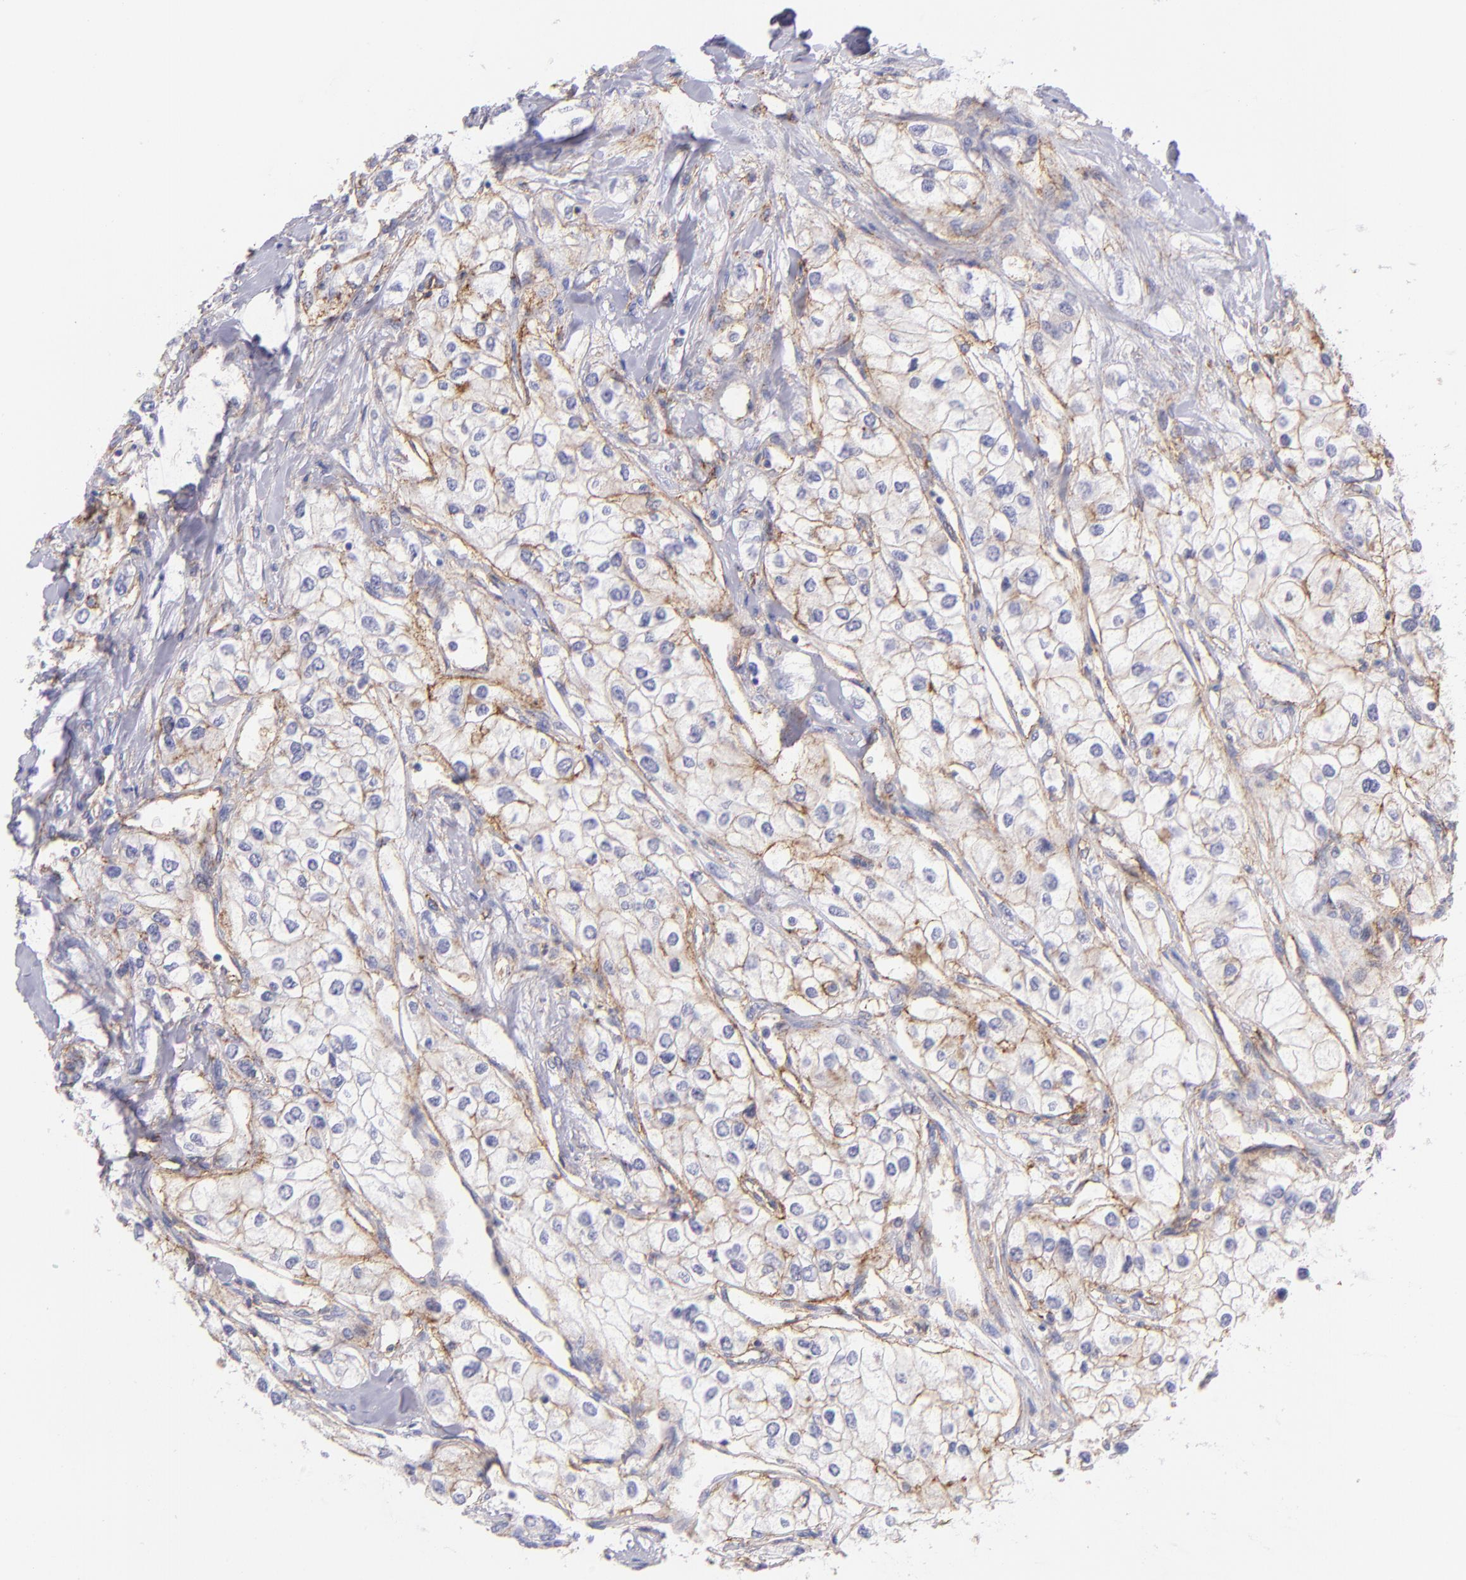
{"staining": {"intensity": "moderate", "quantity": "25%-75%", "location": "cytoplasmic/membranous"}, "tissue": "renal cancer", "cell_type": "Tumor cells", "image_type": "cancer", "snomed": [{"axis": "morphology", "description": "Adenocarcinoma, NOS"}, {"axis": "topography", "description": "Kidney"}], "caption": "DAB (3,3'-diaminobenzidine) immunohistochemical staining of human renal adenocarcinoma demonstrates moderate cytoplasmic/membranous protein staining in approximately 25%-75% of tumor cells.", "gene": "CD81", "patient": {"sex": "male", "age": 57}}